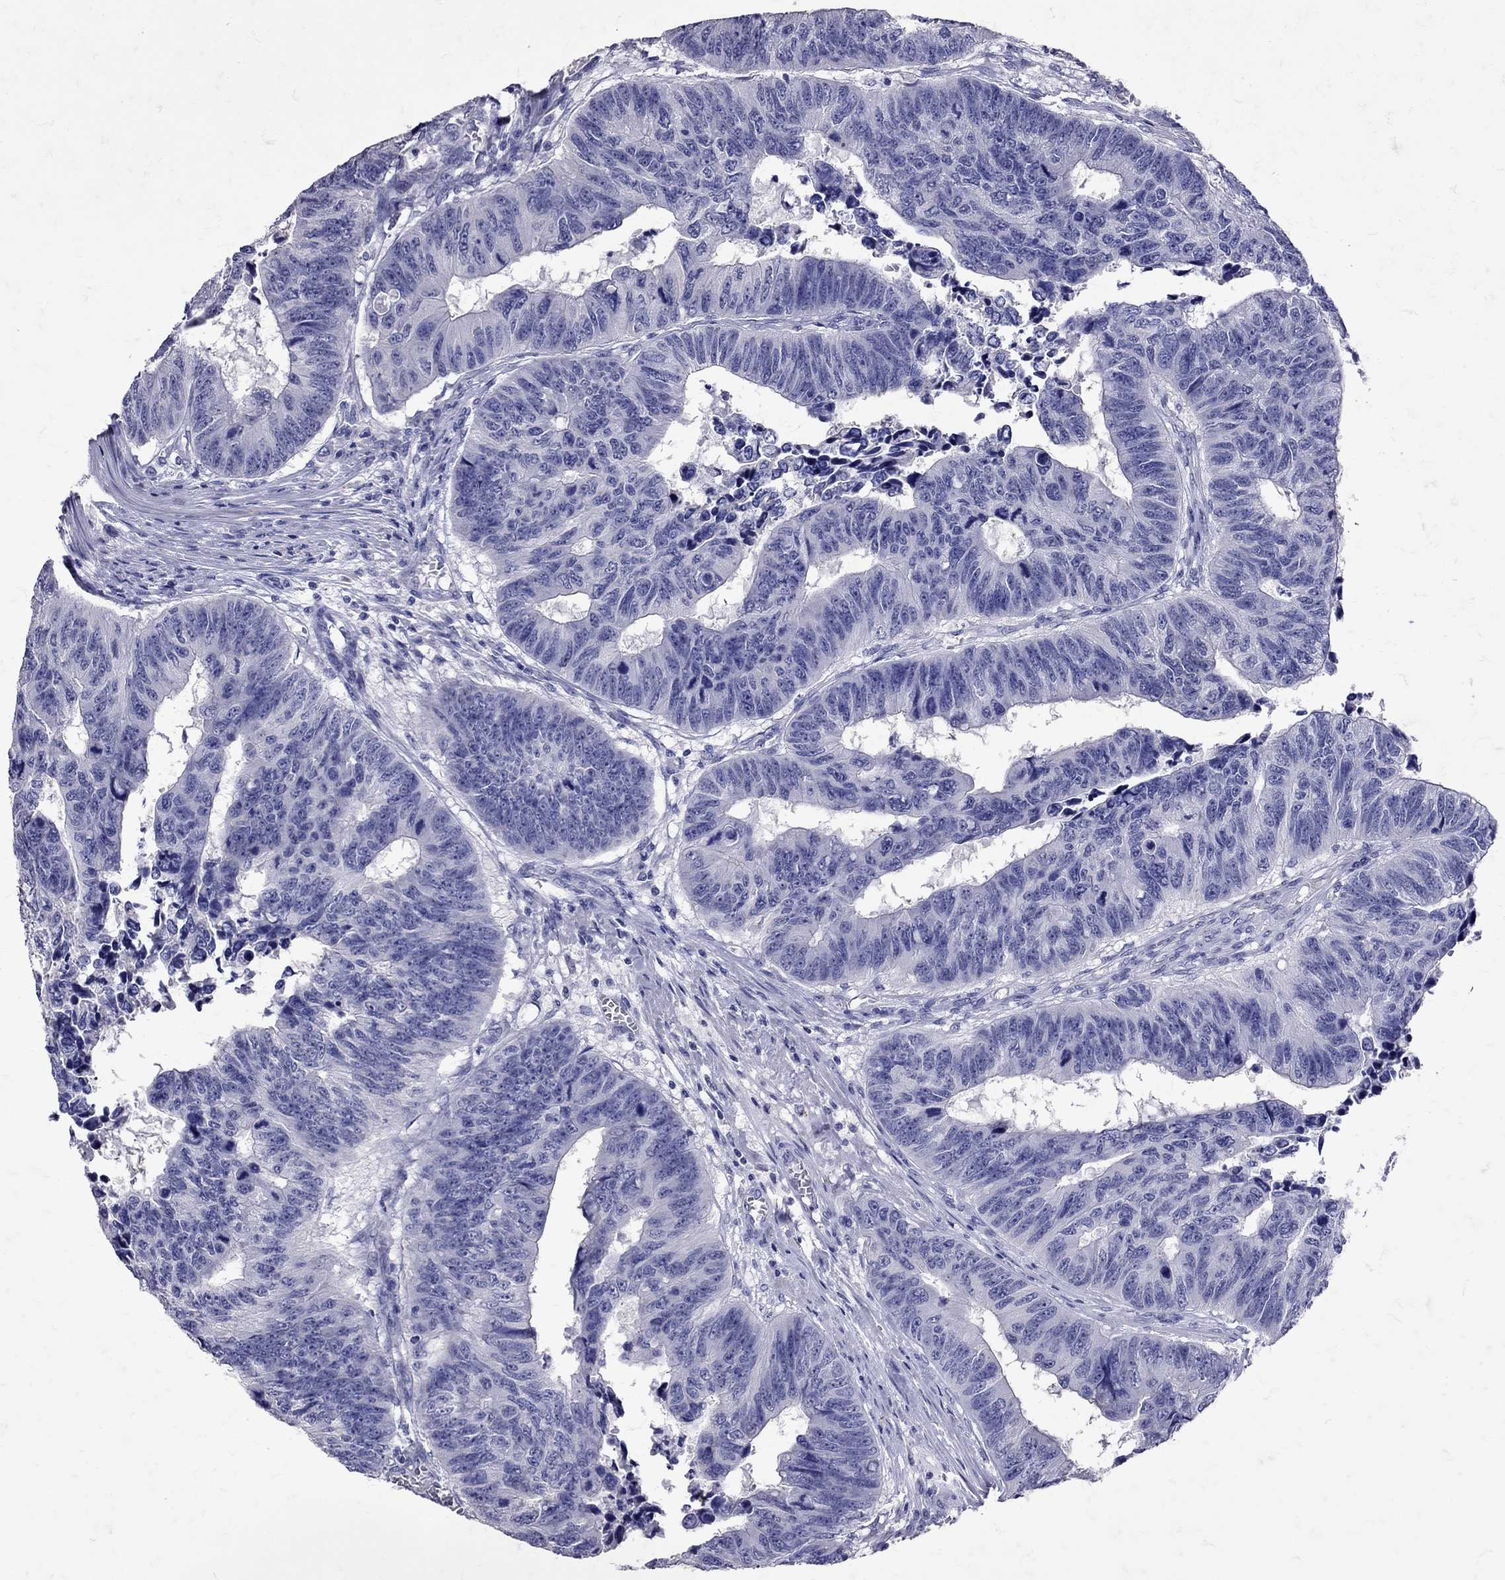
{"staining": {"intensity": "negative", "quantity": "none", "location": "none"}, "tissue": "colorectal cancer", "cell_type": "Tumor cells", "image_type": "cancer", "snomed": [{"axis": "morphology", "description": "Adenocarcinoma, NOS"}, {"axis": "topography", "description": "Rectum"}], "caption": "Immunohistochemical staining of human colorectal cancer (adenocarcinoma) exhibits no significant staining in tumor cells. (IHC, brightfield microscopy, high magnification).", "gene": "SST", "patient": {"sex": "female", "age": 85}}